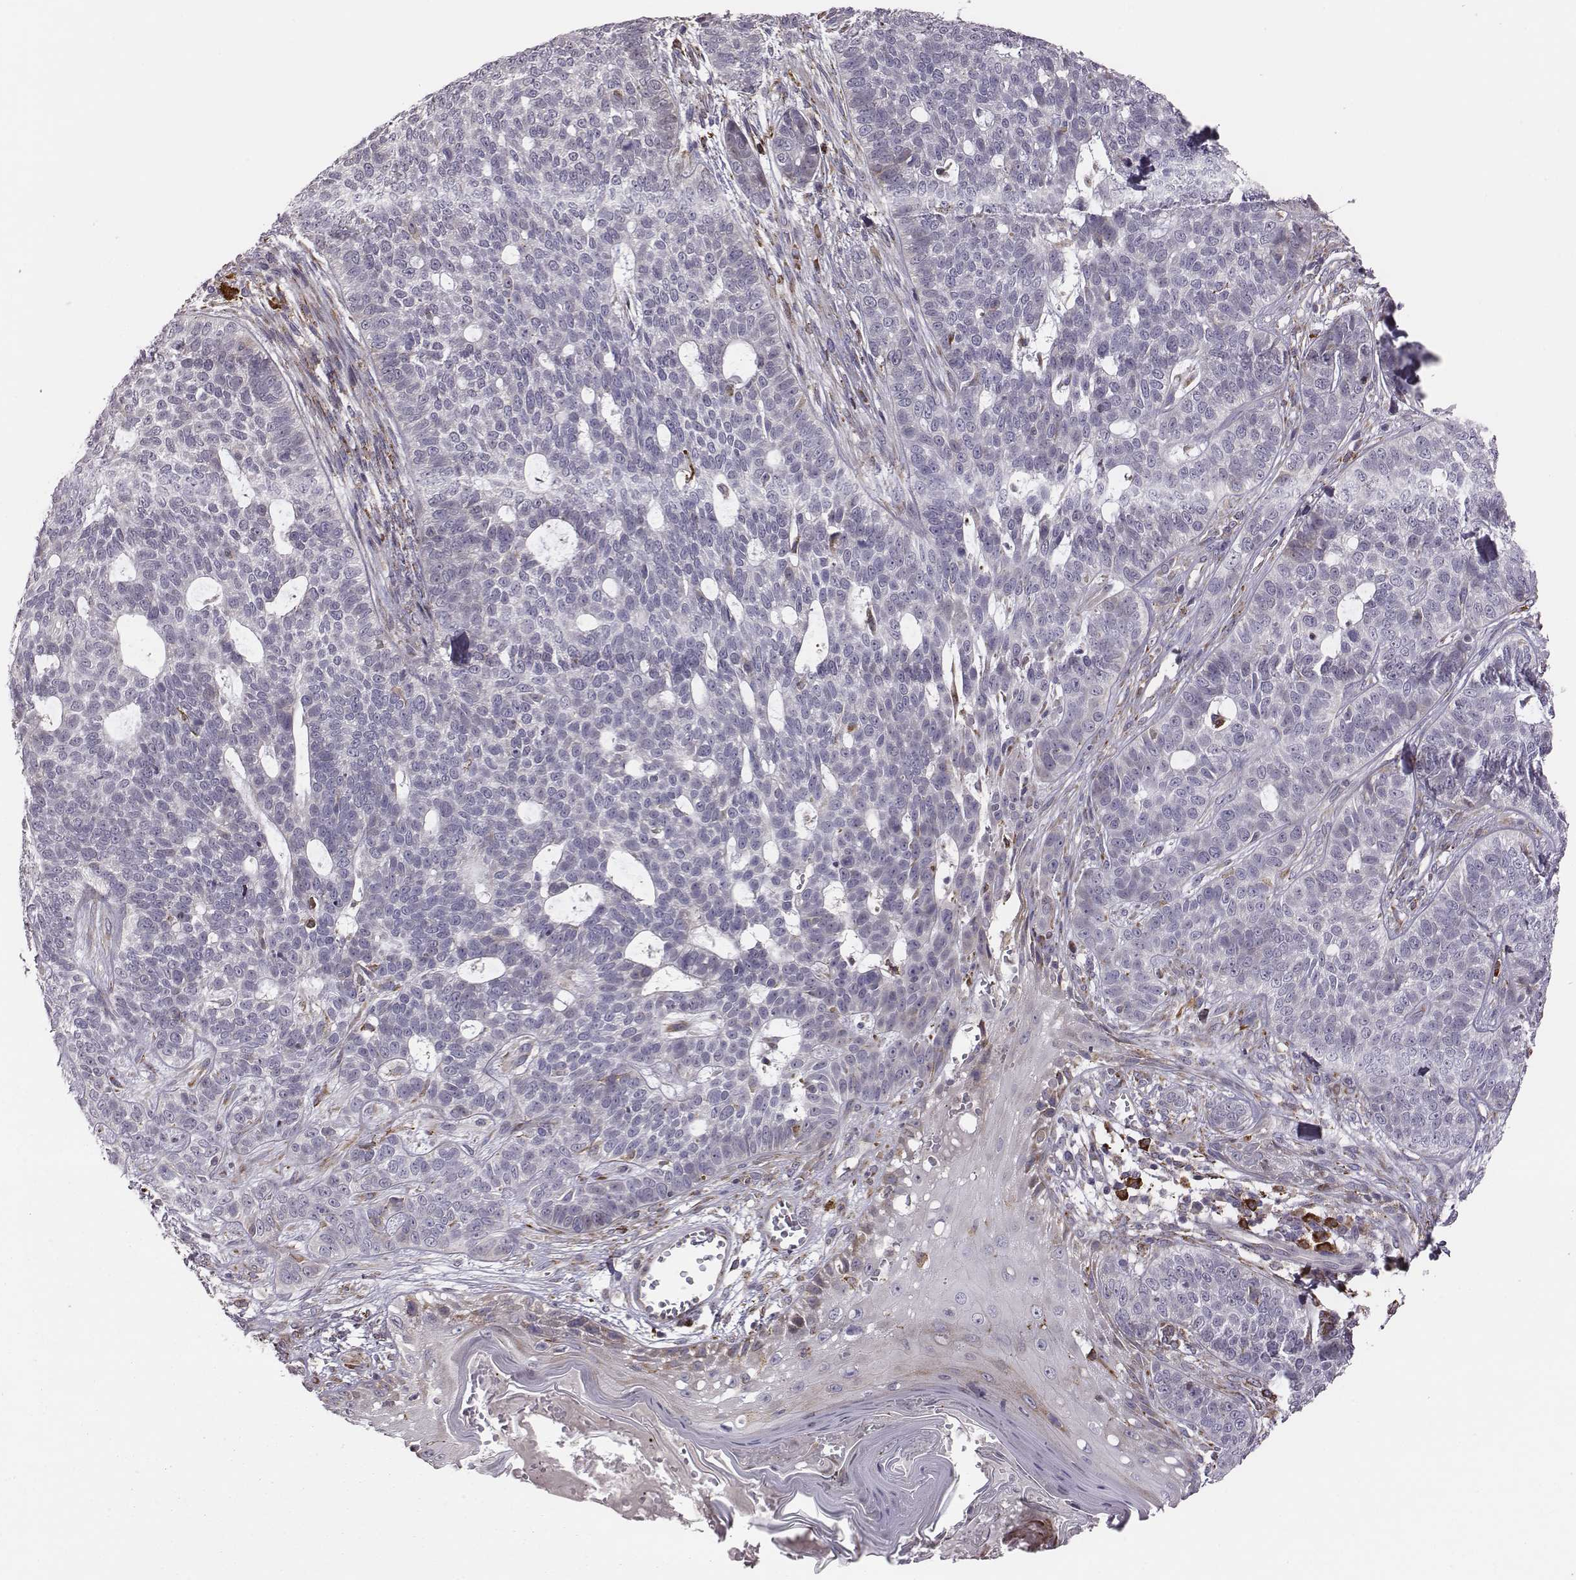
{"staining": {"intensity": "negative", "quantity": "none", "location": "none"}, "tissue": "skin cancer", "cell_type": "Tumor cells", "image_type": "cancer", "snomed": [{"axis": "morphology", "description": "Basal cell carcinoma"}, {"axis": "topography", "description": "Skin"}], "caption": "DAB (3,3'-diaminobenzidine) immunohistochemical staining of human skin cancer demonstrates no significant positivity in tumor cells.", "gene": "SELENOI", "patient": {"sex": "female", "age": 69}}